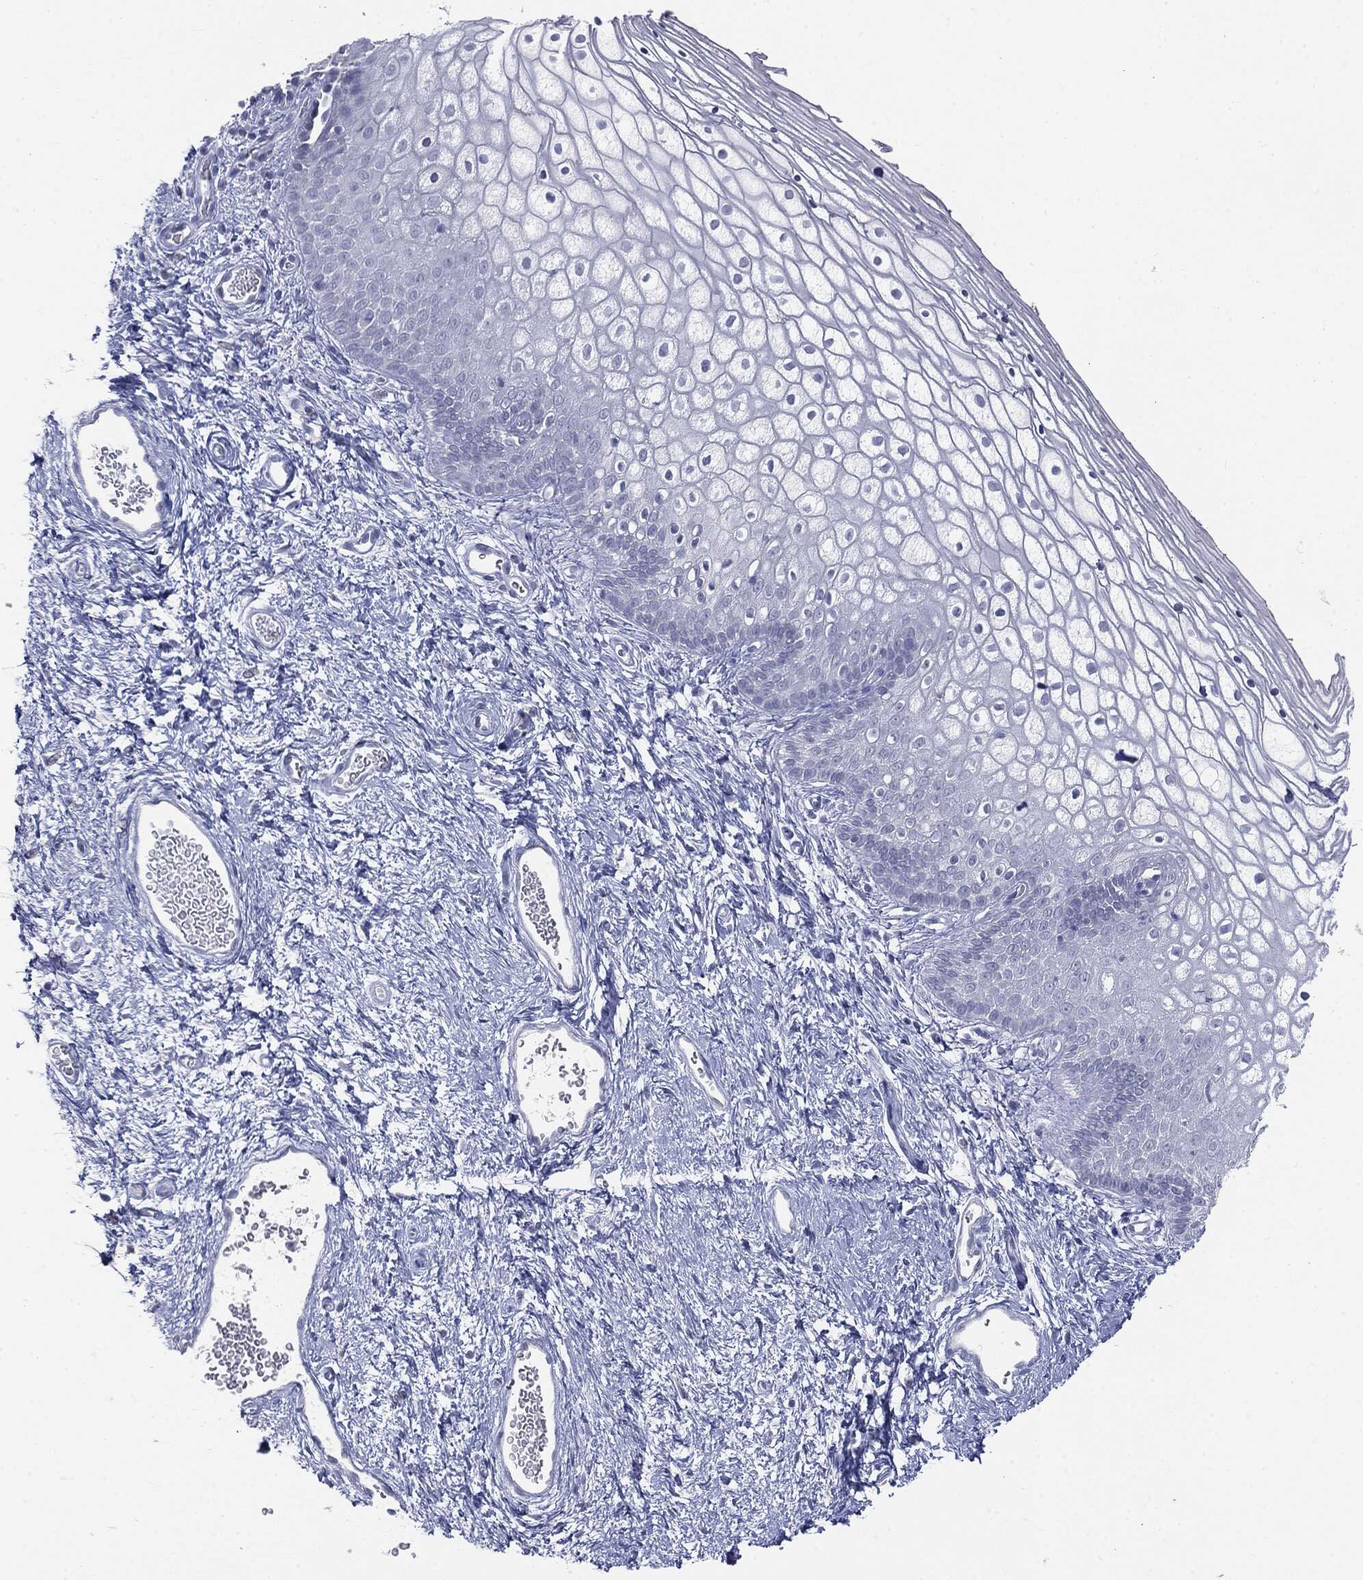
{"staining": {"intensity": "negative", "quantity": "none", "location": "none"}, "tissue": "vagina", "cell_type": "Squamous epithelial cells", "image_type": "normal", "snomed": [{"axis": "morphology", "description": "Normal tissue, NOS"}, {"axis": "topography", "description": "Vagina"}], "caption": "Immunohistochemistry of unremarkable vagina shows no positivity in squamous epithelial cells. (Brightfield microscopy of DAB IHC at high magnification).", "gene": "CGB1", "patient": {"sex": "female", "age": 32}}